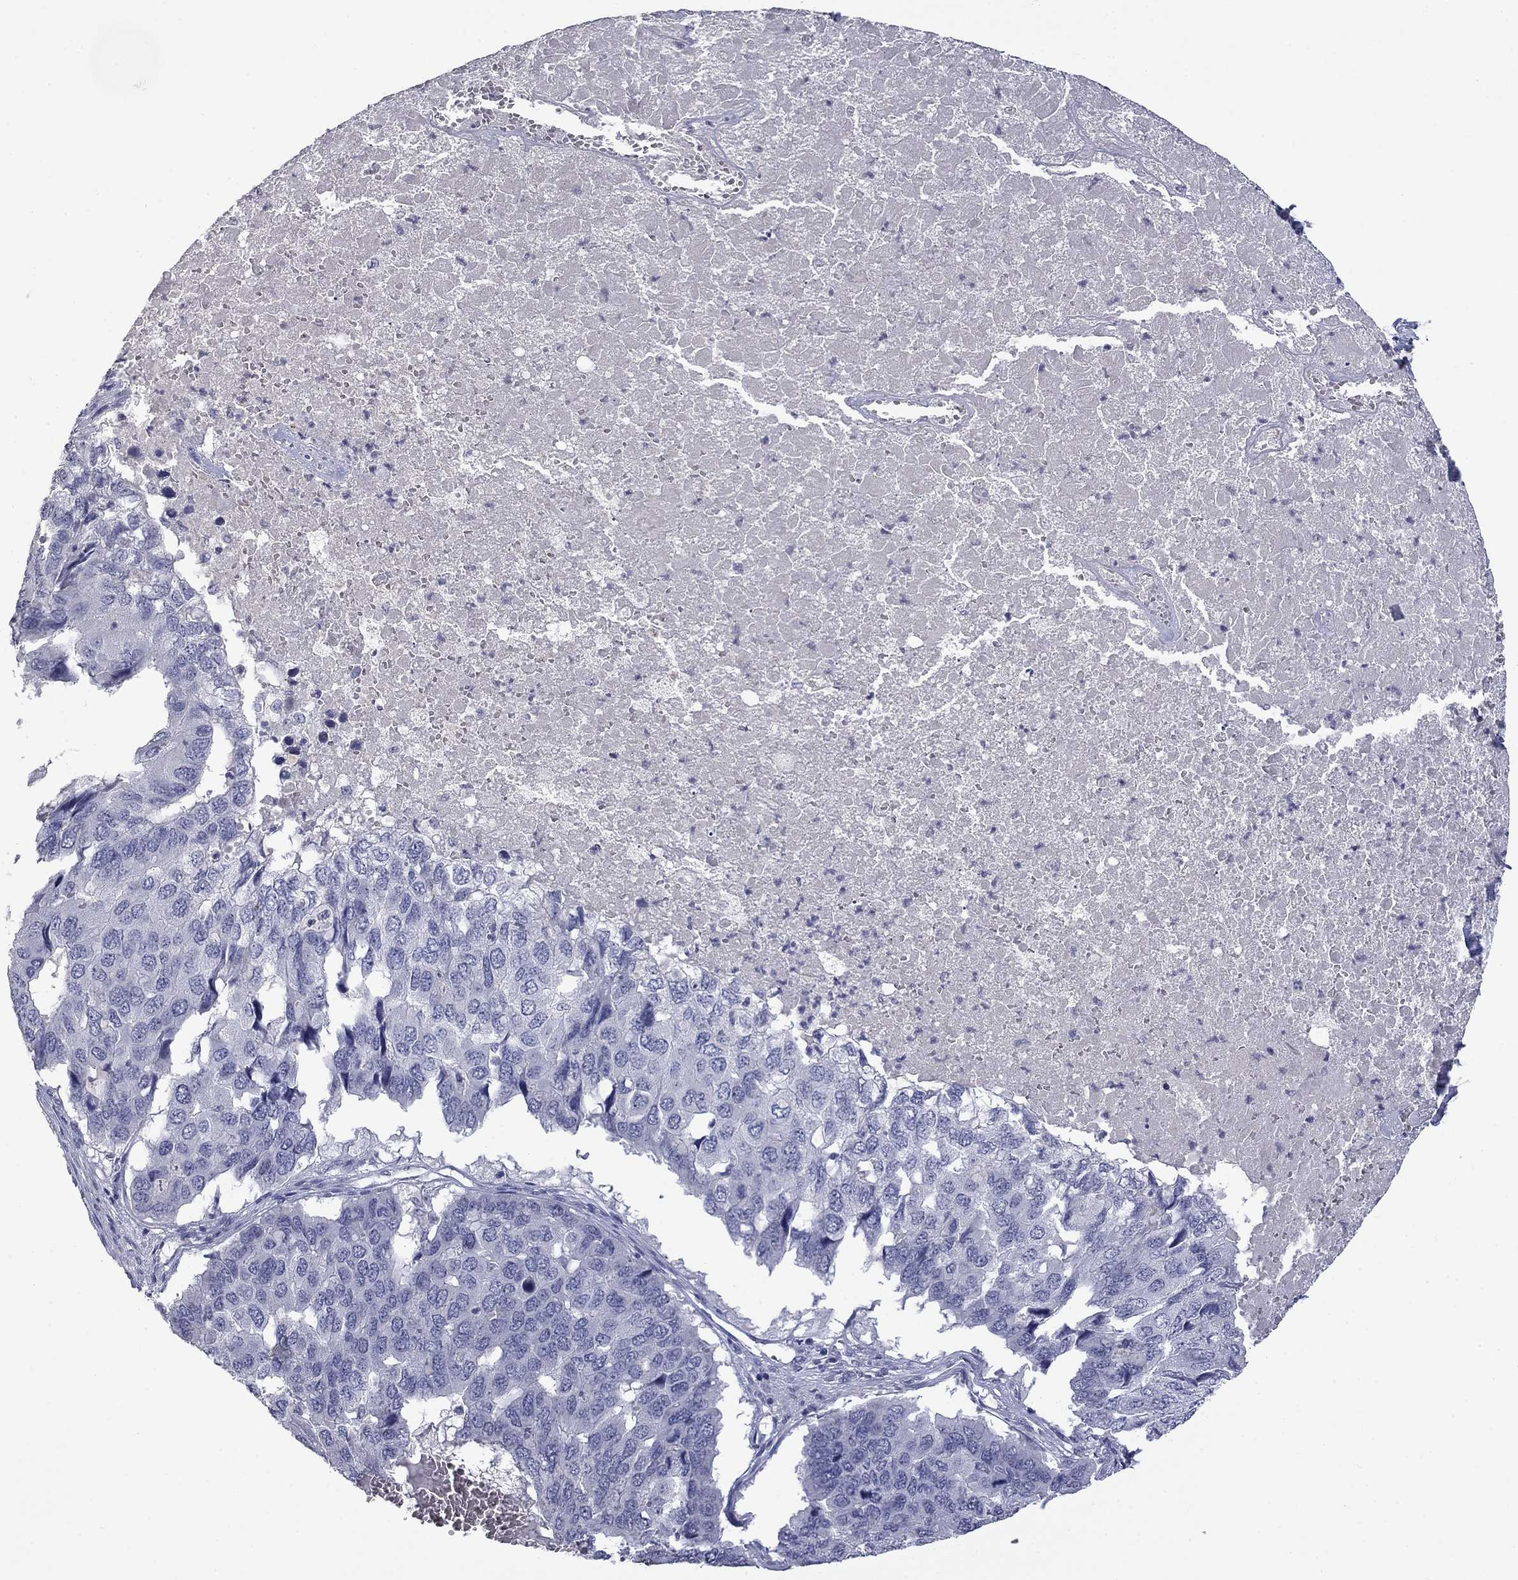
{"staining": {"intensity": "negative", "quantity": "none", "location": "none"}, "tissue": "pancreatic cancer", "cell_type": "Tumor cells", "image_type": "cancer", "snomed": [{"axis": "morphology", "description": "Adenocarcinoma, NOS"}, {"axis": "topography", "description": "Pancreas"}], "caption": "An image of human pancreatic cancer (adenocarcinoma) is negative for staining in tumor cells.", "gene": "SLC51A", "patient": {"sex": "male", "age": 50}}